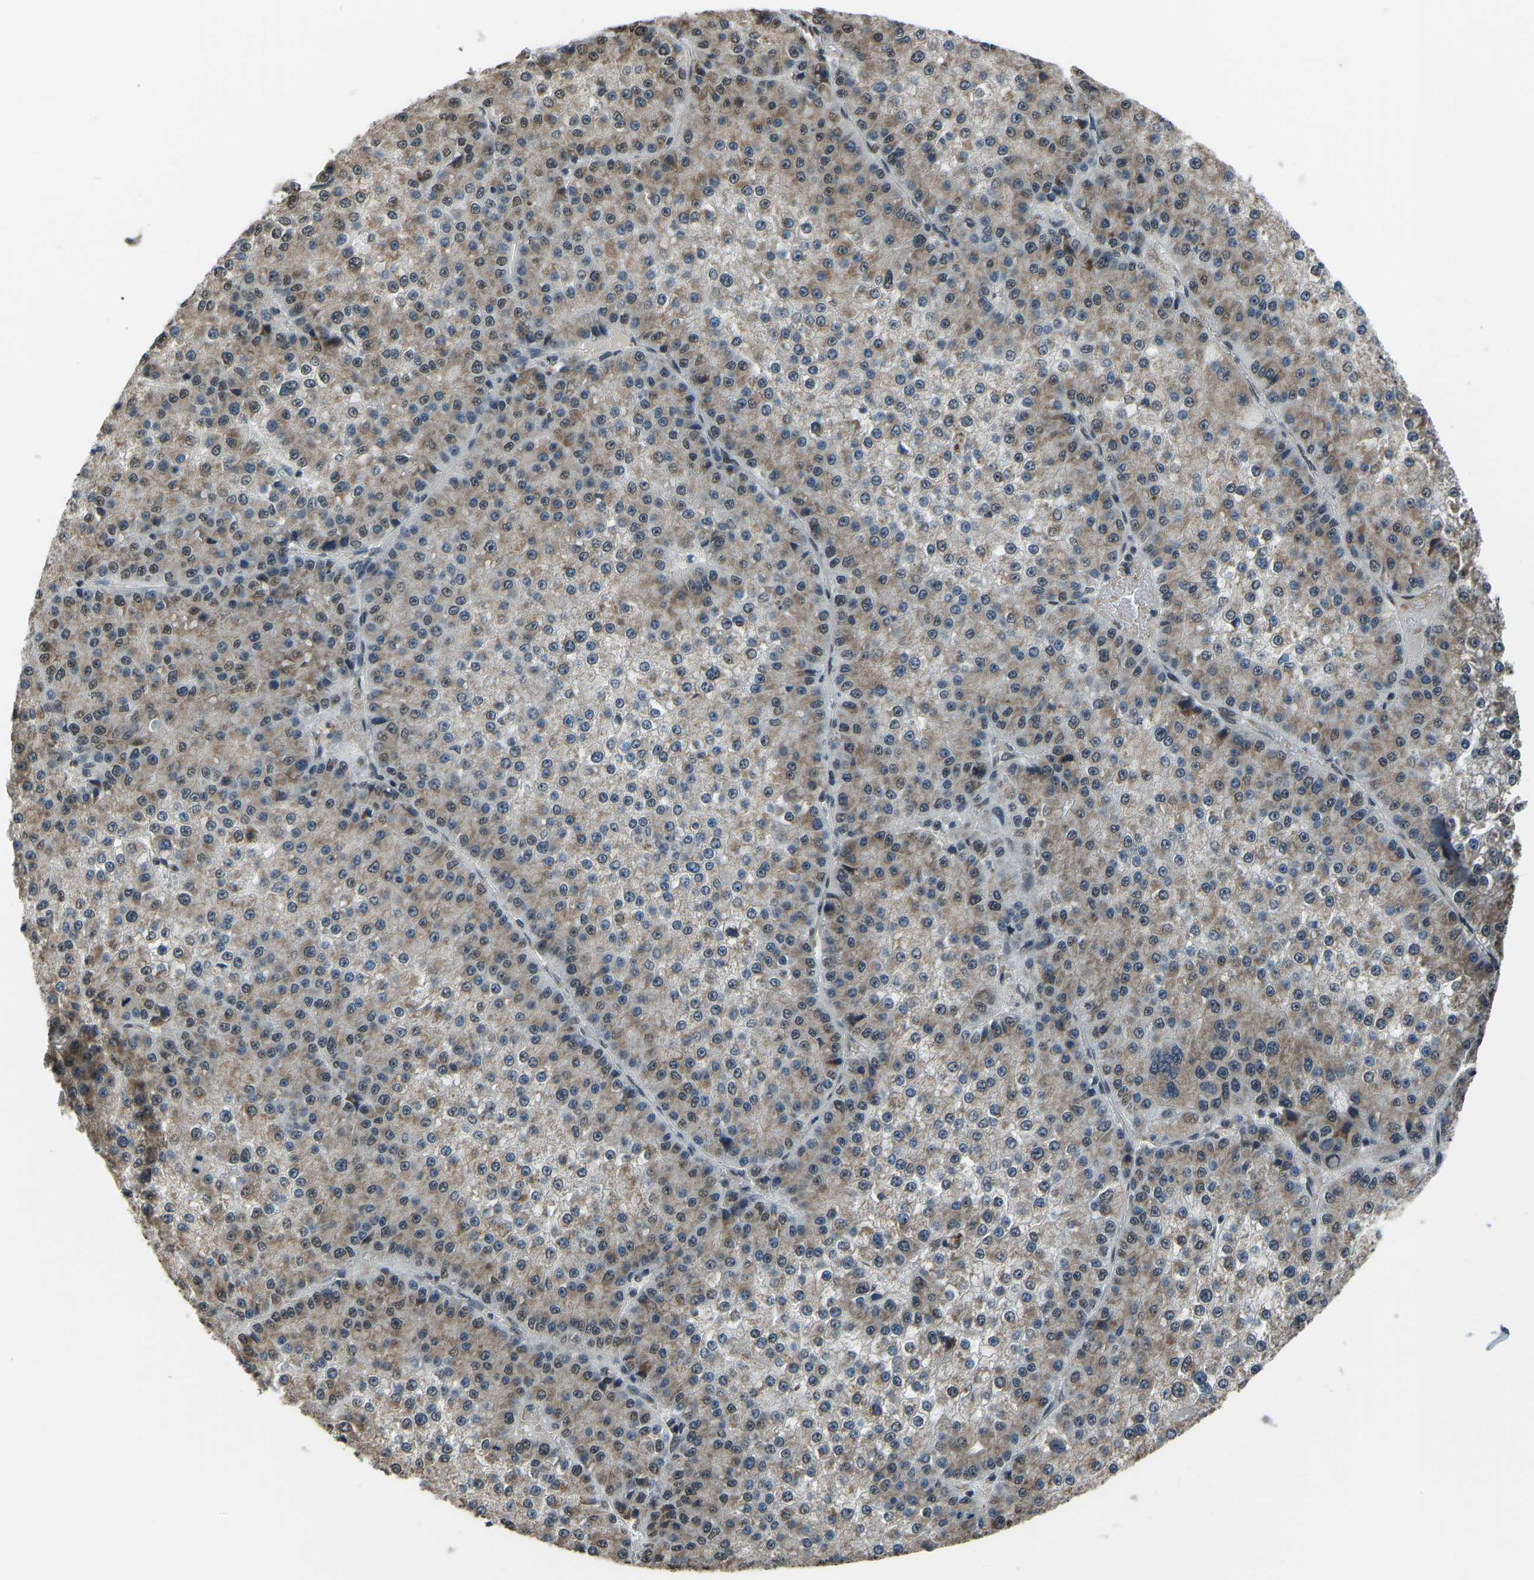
{"staining": {"intensity": "moderate", "quantity": "25%-75%", "location": "cytoplasmic/membranous"}, "tissue": "liver cancer", "cell_type": "Tumor cells", "image_type": "cancer", "snomed": [{"axis": "morphology", "description": "Carcinoma, Hepatocellular, NOS"}, {"axis": "topography", "description": "Liver"}], "caption": "Liver cancer tissue demonstrates moderate cytoplasmic/membranous staining in approximately 25%-75% of tumor cells", "gene": "FOS", "patient": {"sex": "female", "age": 73}}